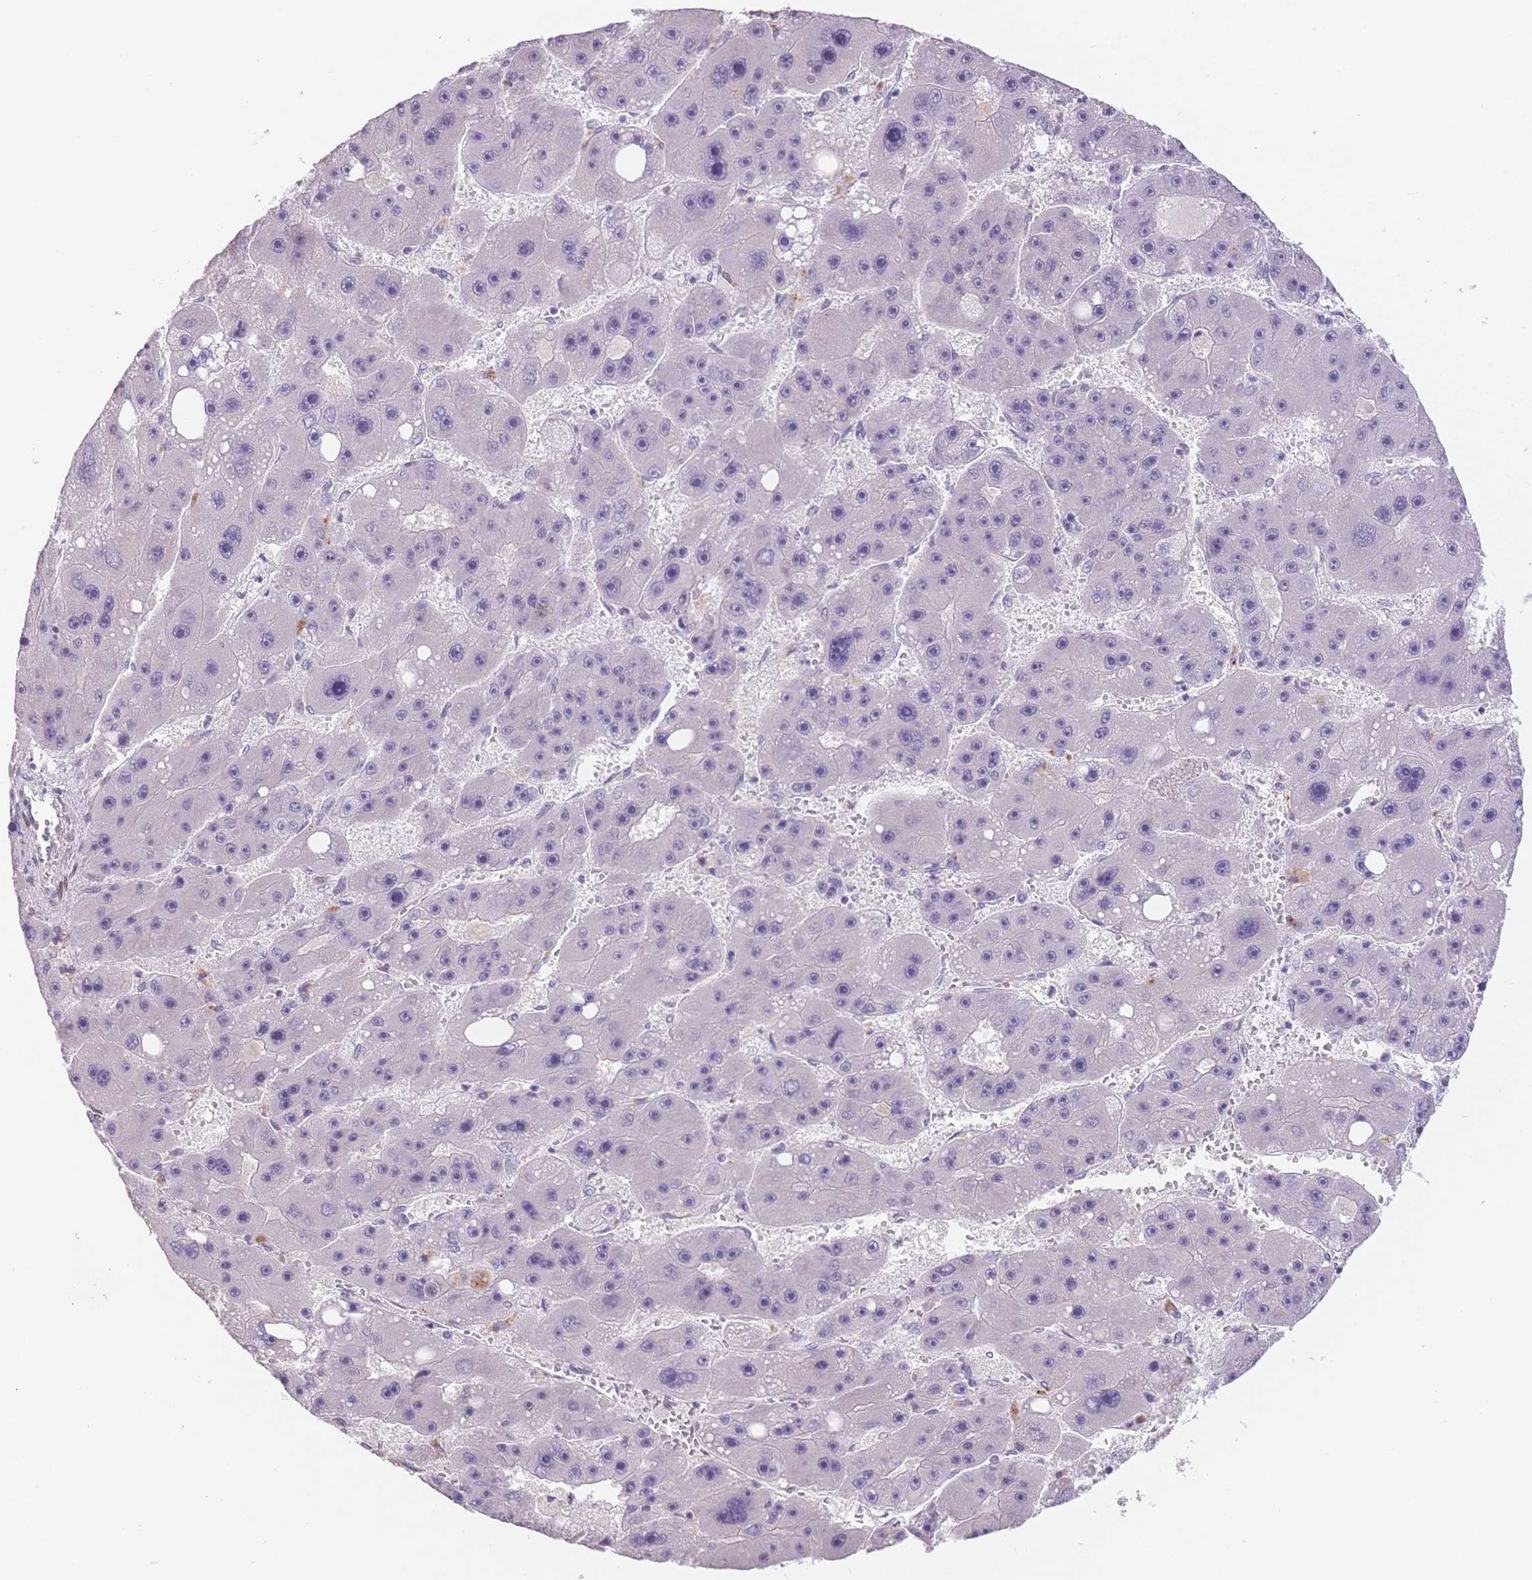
{"staining": {"intensity": "negative", "quantity": "none", "location": "none"}, "tissue": "liver cancer", "cell_type": "Tumor cells", "image_type": "cancer", "snomed": [{"axis": "morphology", "description": "Carcinoma, Hepatocellular, NOS"}, {"axis": "topography", "description": "Liver"}], "caption": "Immunohistochemical staining of liver cancer (hepatocellular carcinoma) demonstrates no significant expression in tumor cells.", "gene": "SUV39H2", "patient": {"sex": "female", "age": 61}}